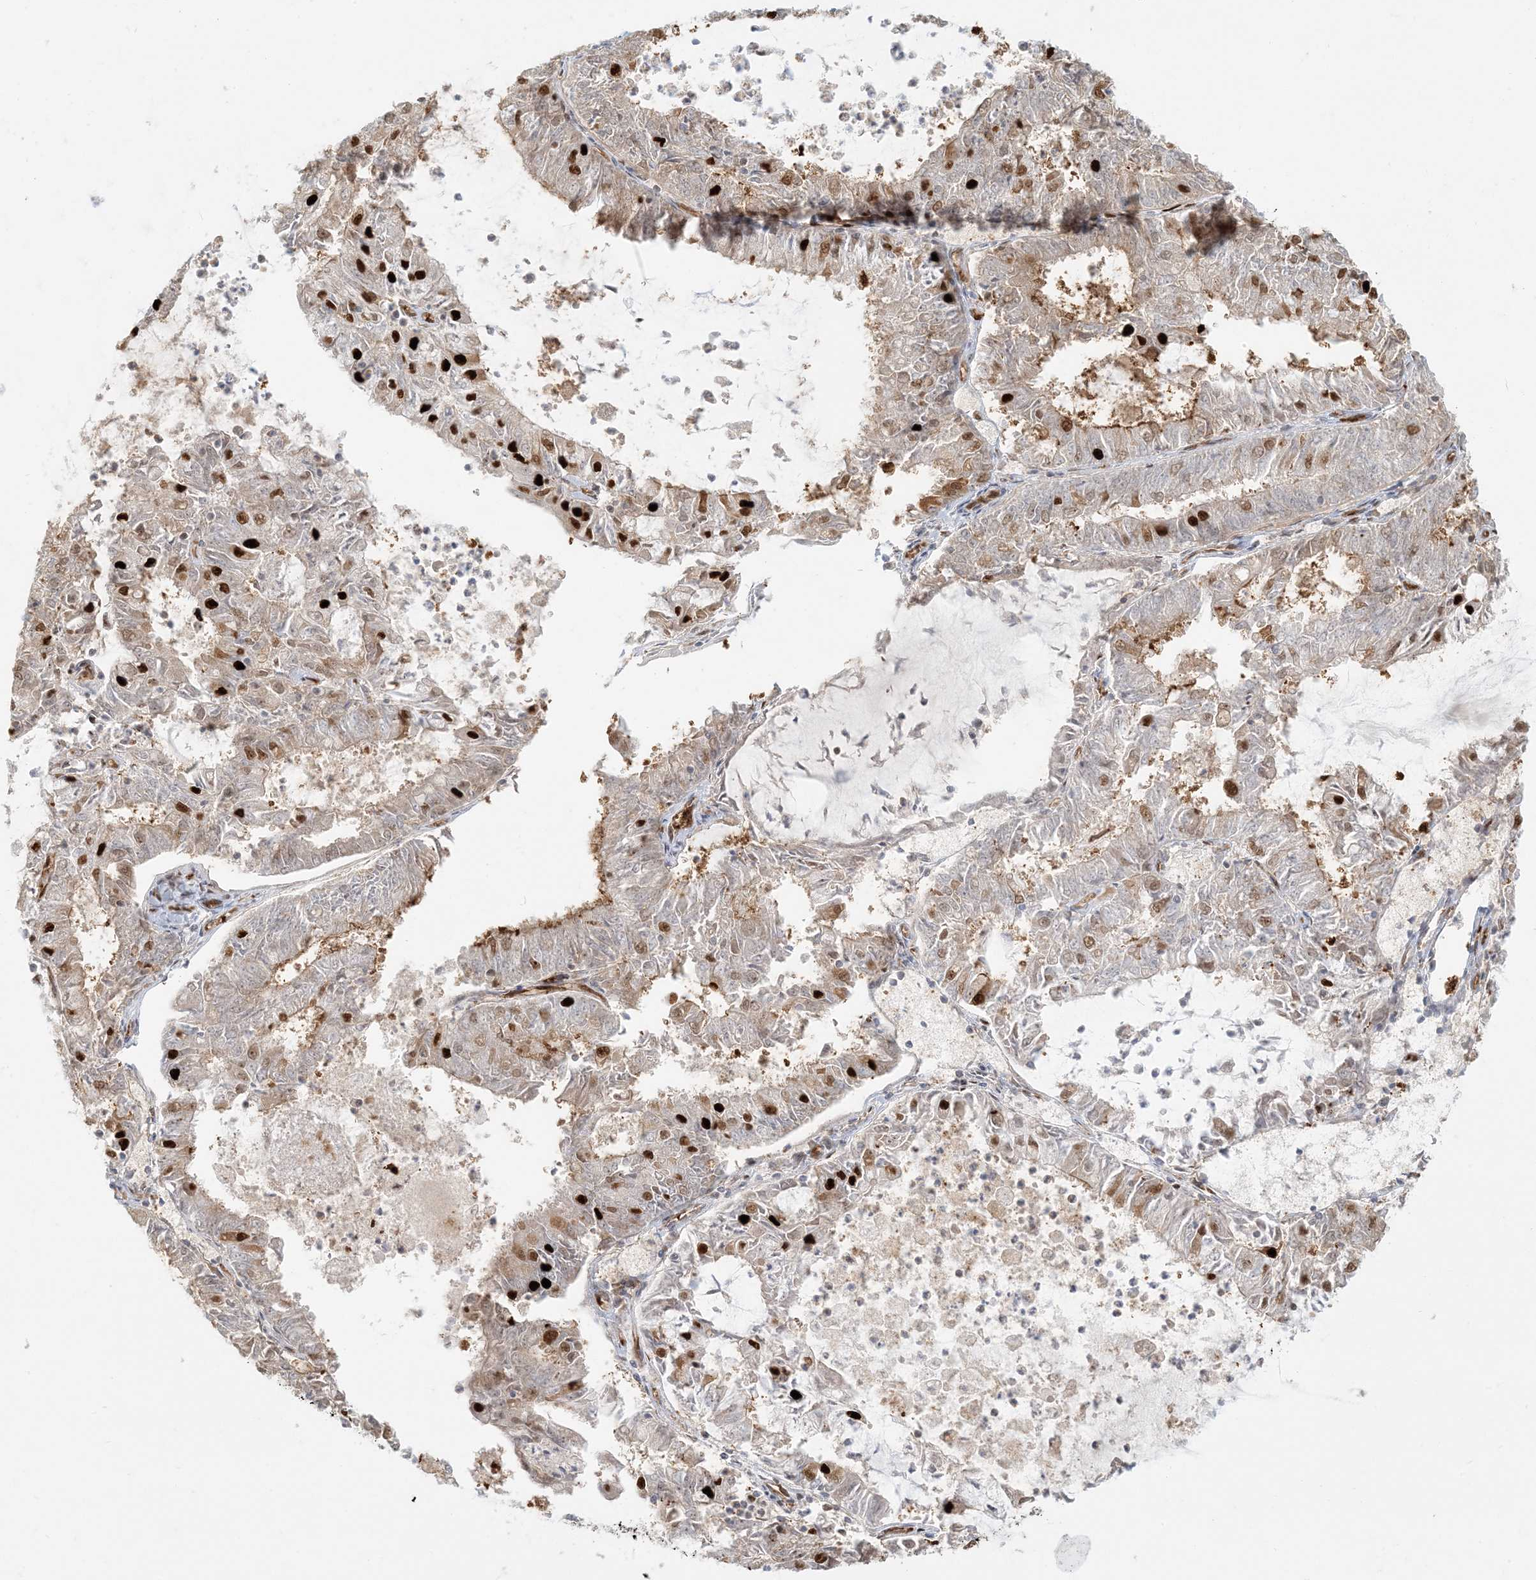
{"staining": {"intensity": "strong", "quantity": "25%-75%", "location": "cytoplasmic/membranous,nuclear"}, "tissue": "endometrial cancer", "cell_type": "Tumor cells", "image_type": "cancer", "snomed": [{"axis": "morphology", "description": "Adenocarcinoma, NOS"}, {"axis": "topography", "description": "Endometrium"}], "caption": "There is high levels of strong cytoplasmic/membranous and nuclear expression in tumor cells of endometrial cancer, as demonstrated by immunohistochemical staining (brown color).", "gene": "CKS2", "patient": {"sex": "female", "age": 57}}